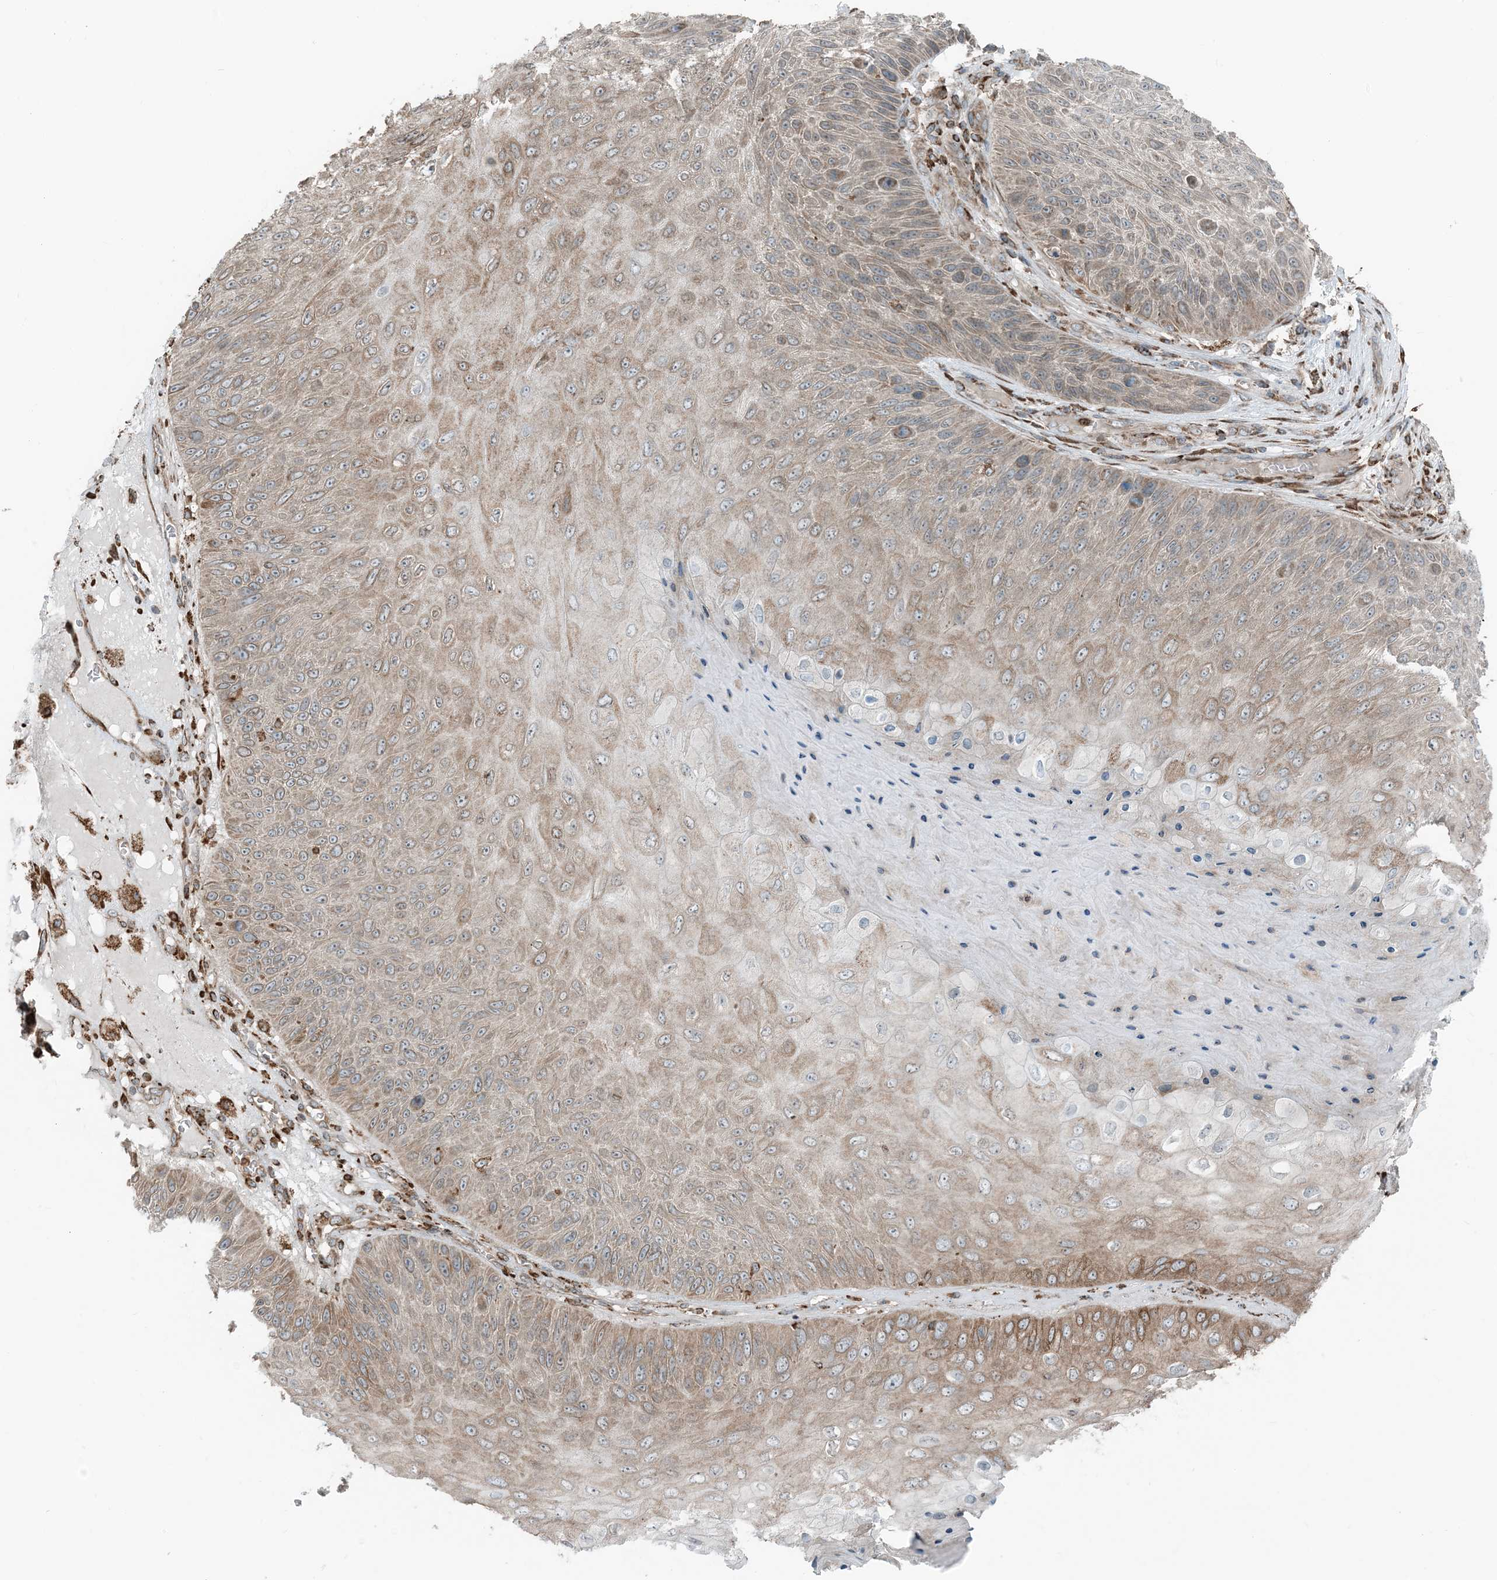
{"staining": {"intensity": "weak", "quantity": ">75%", "location": "cytoplasmic/membranous"}, "tissue": "skin cancer", "cell_type": "Tumor cells", "image_type": "cancer", "snomed": [{"axis": "morphology", "description": "Squamous cell carcinoma, NOS"}, {"axis": "topography", "description": "Skin"}], "caption": "DAB immunohistochemical staining of human skin squamous cell carcinoma displays weak cytoplasmic/membranous protein positivity in about >75% of tumor cells.", "gene": "CERKL", "patient": {"sex": "female", "age": 88}}